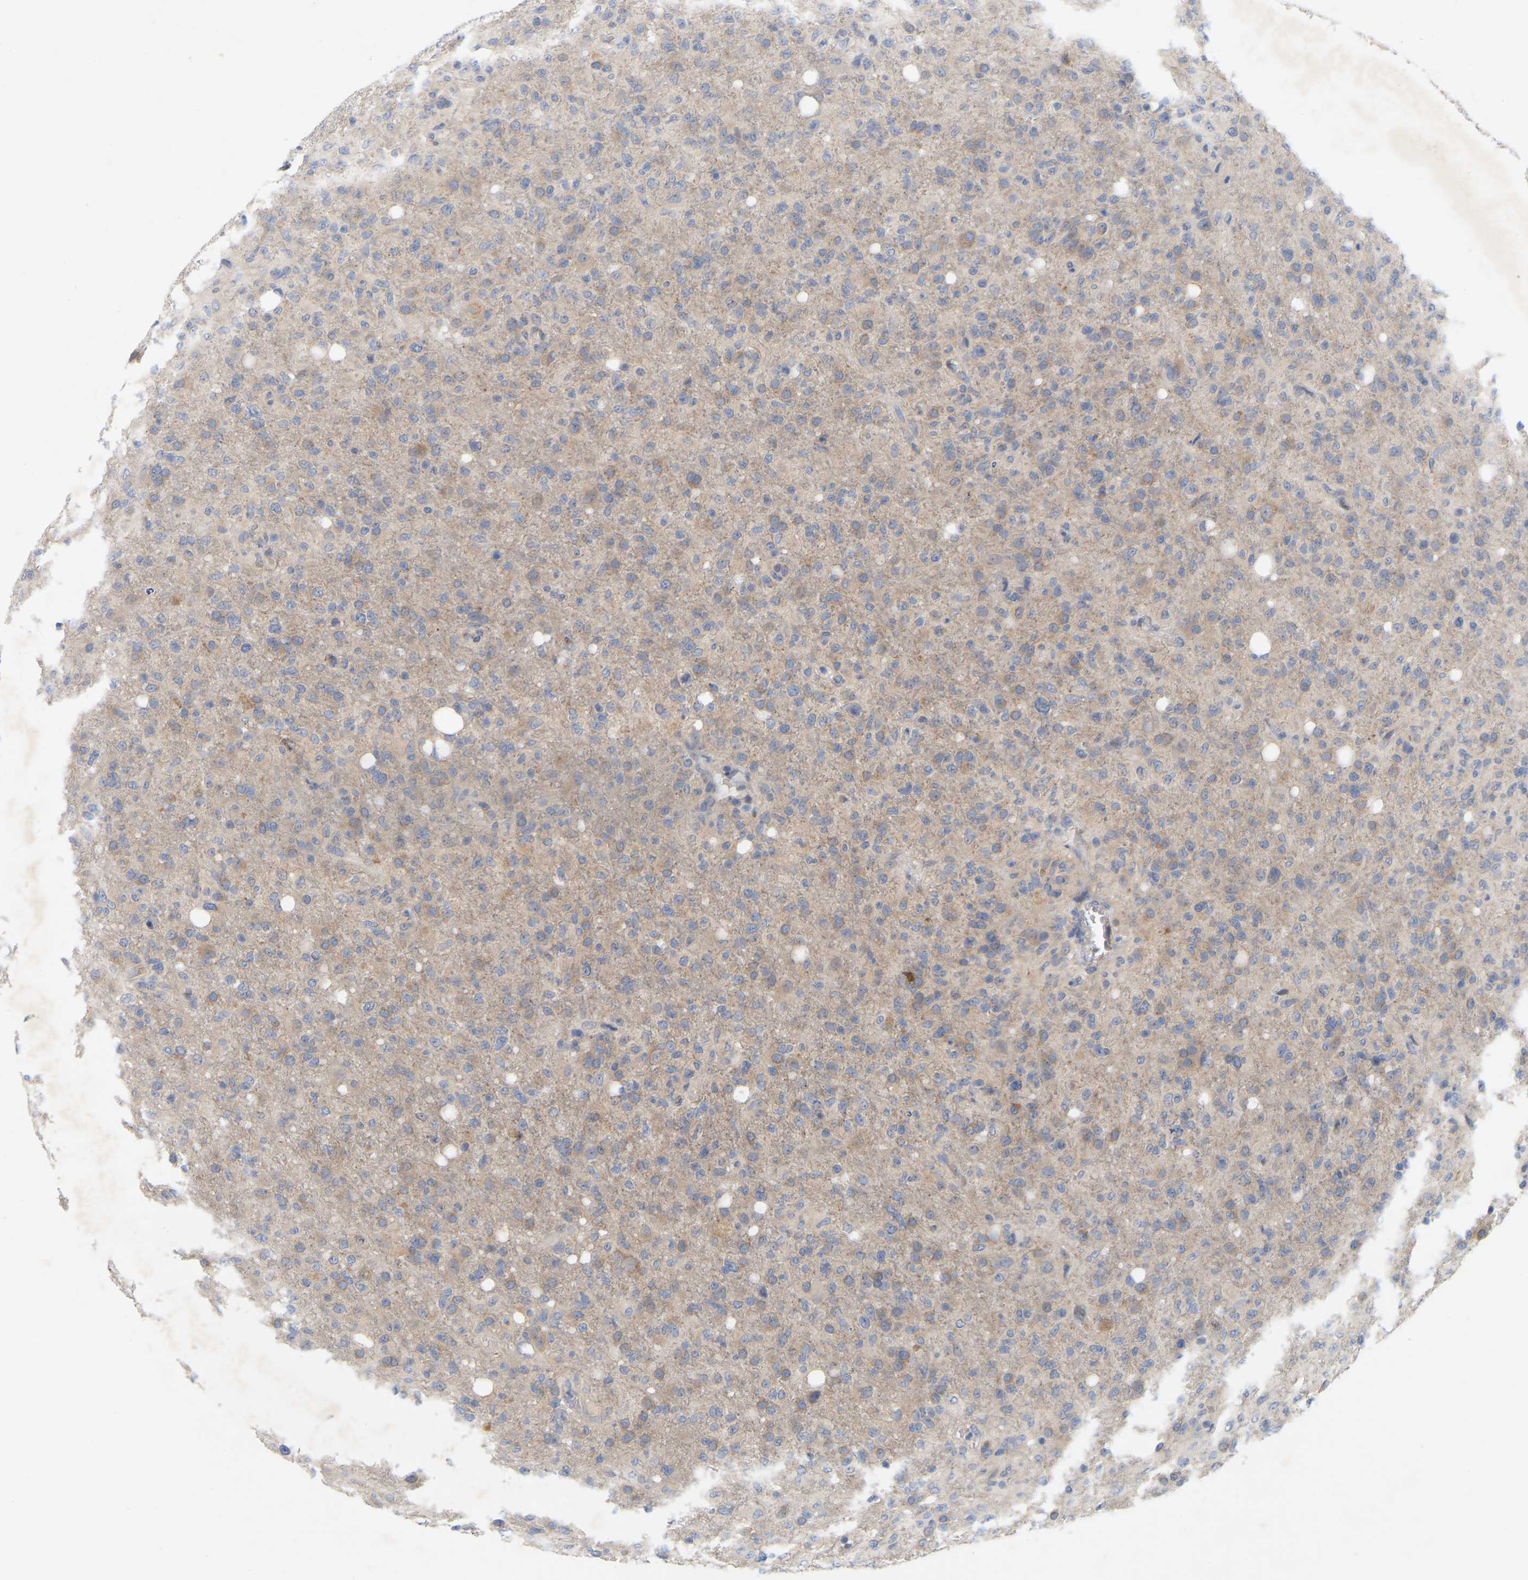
{"staining": {"intensity": "weak", "quantity": ">75%", "location": "cytoplasmic/membranous"}, "tissue": "glioma", "cell_type": "Tumor cells", "image_type": "cancer", "snomed": [{"axis": "morphology", "description": "Glioma, malignant, High grade"}, {"axis": "topography", "description": "Brain"}], "caption": "Protein staining of malignant glioma (high-grade) tissue reveals weak cytoplasmic/membranous expression in approximately >75% of tumor cells.", "gene": "MINDY4", "patient": {"sex": "female", "age": 57}}